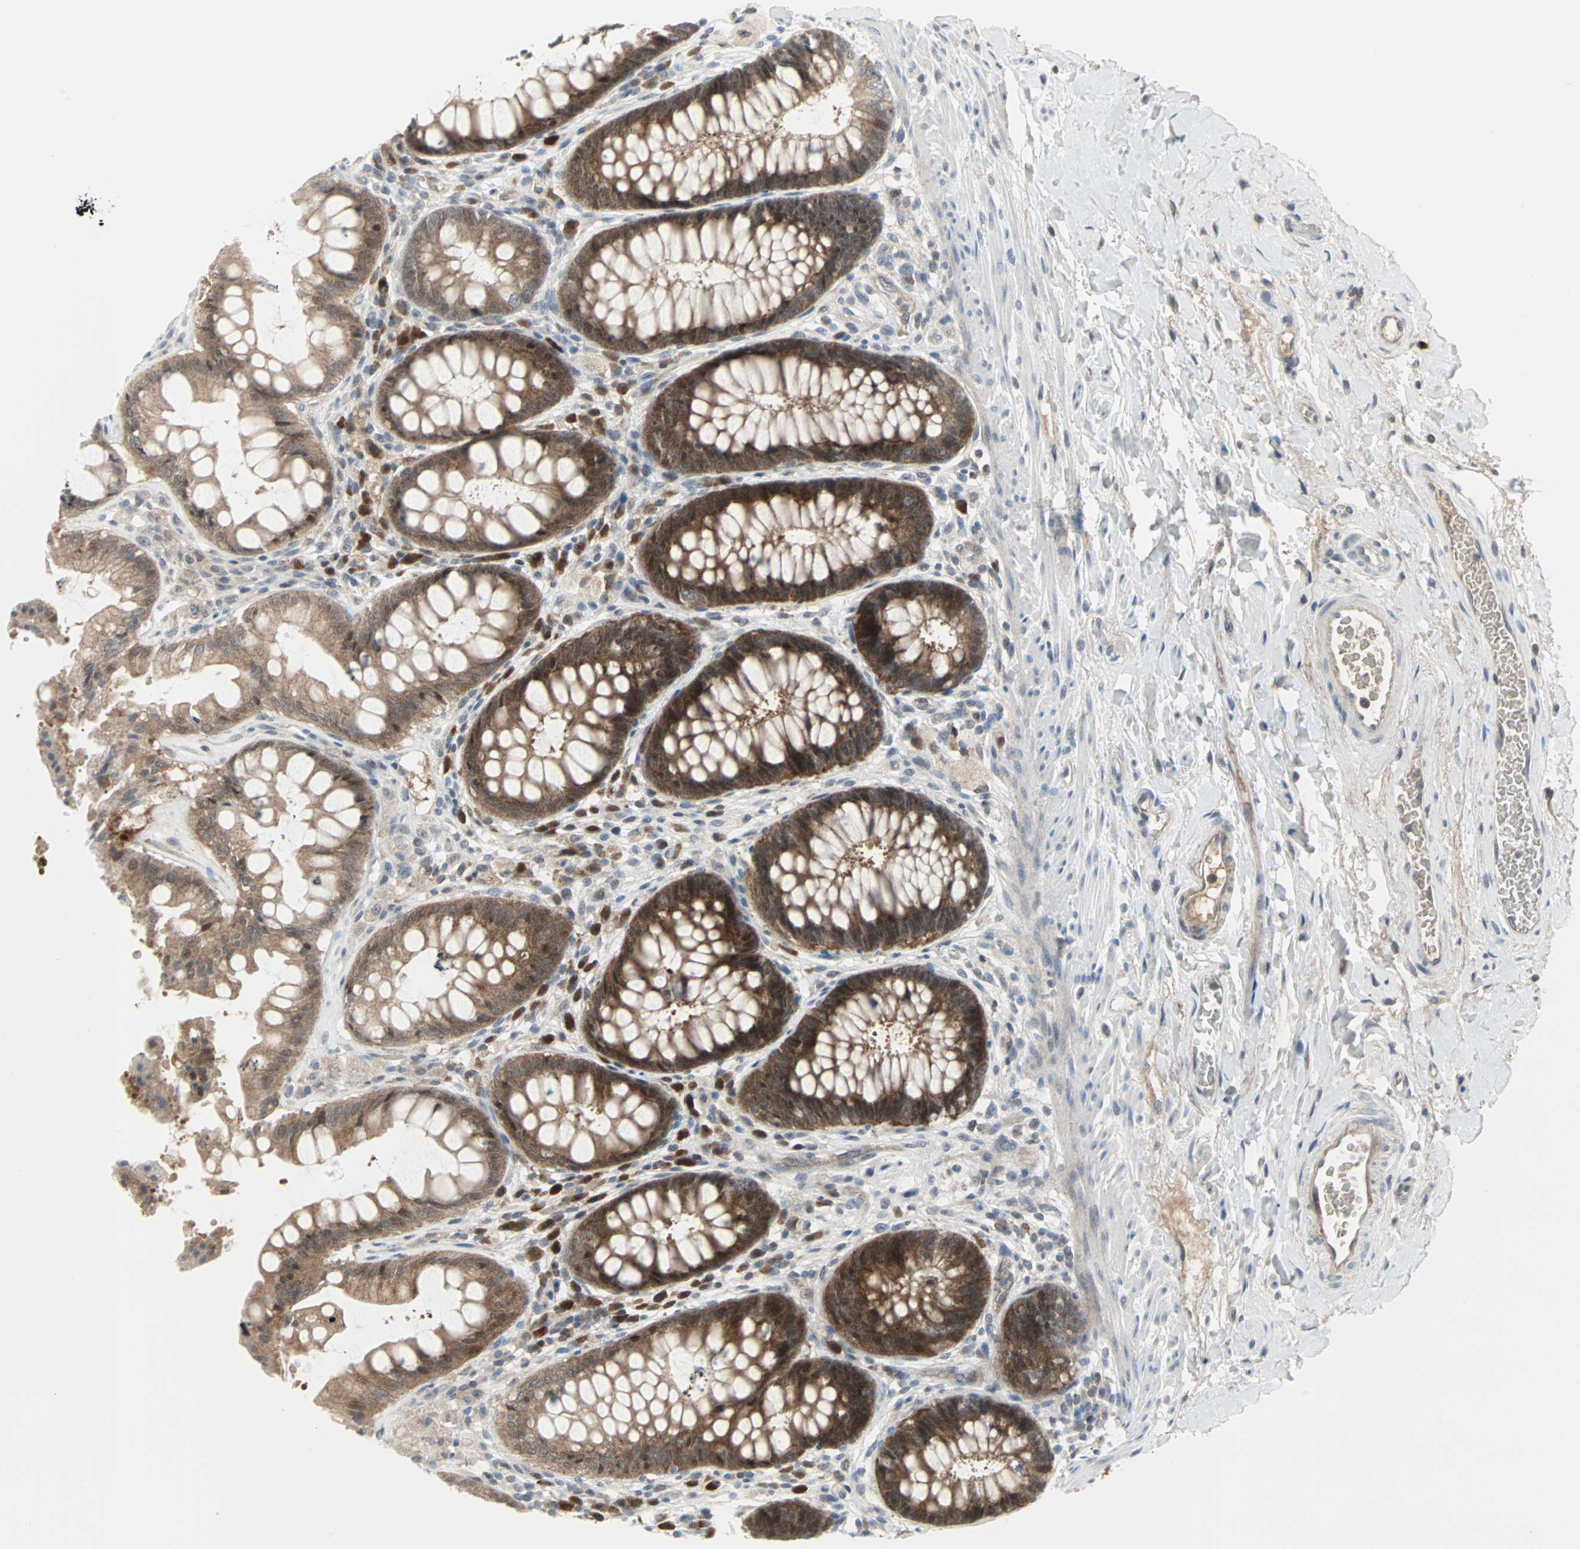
{"staining": {"intensity": "moderate", "quantity": ">75%", "location": "cytoplasmic/membranous"}, "tissue": "rectum", "cell_type": "Glandular cells", "image_type": "normal", "snomed": [{"axis": "morphology", "description": "Normal tissue, NOS"}, {"axis": "topography", "description": "Rectum"}], "caption": "Immunohistochemical staining of unremarkable human rectum exhibits medium levels of moderate cytoplasmic/membranous expression in approximately >75% of glandular cells.", "gene": "CASP3", "patient": {"sex": "female", "age": 46}}